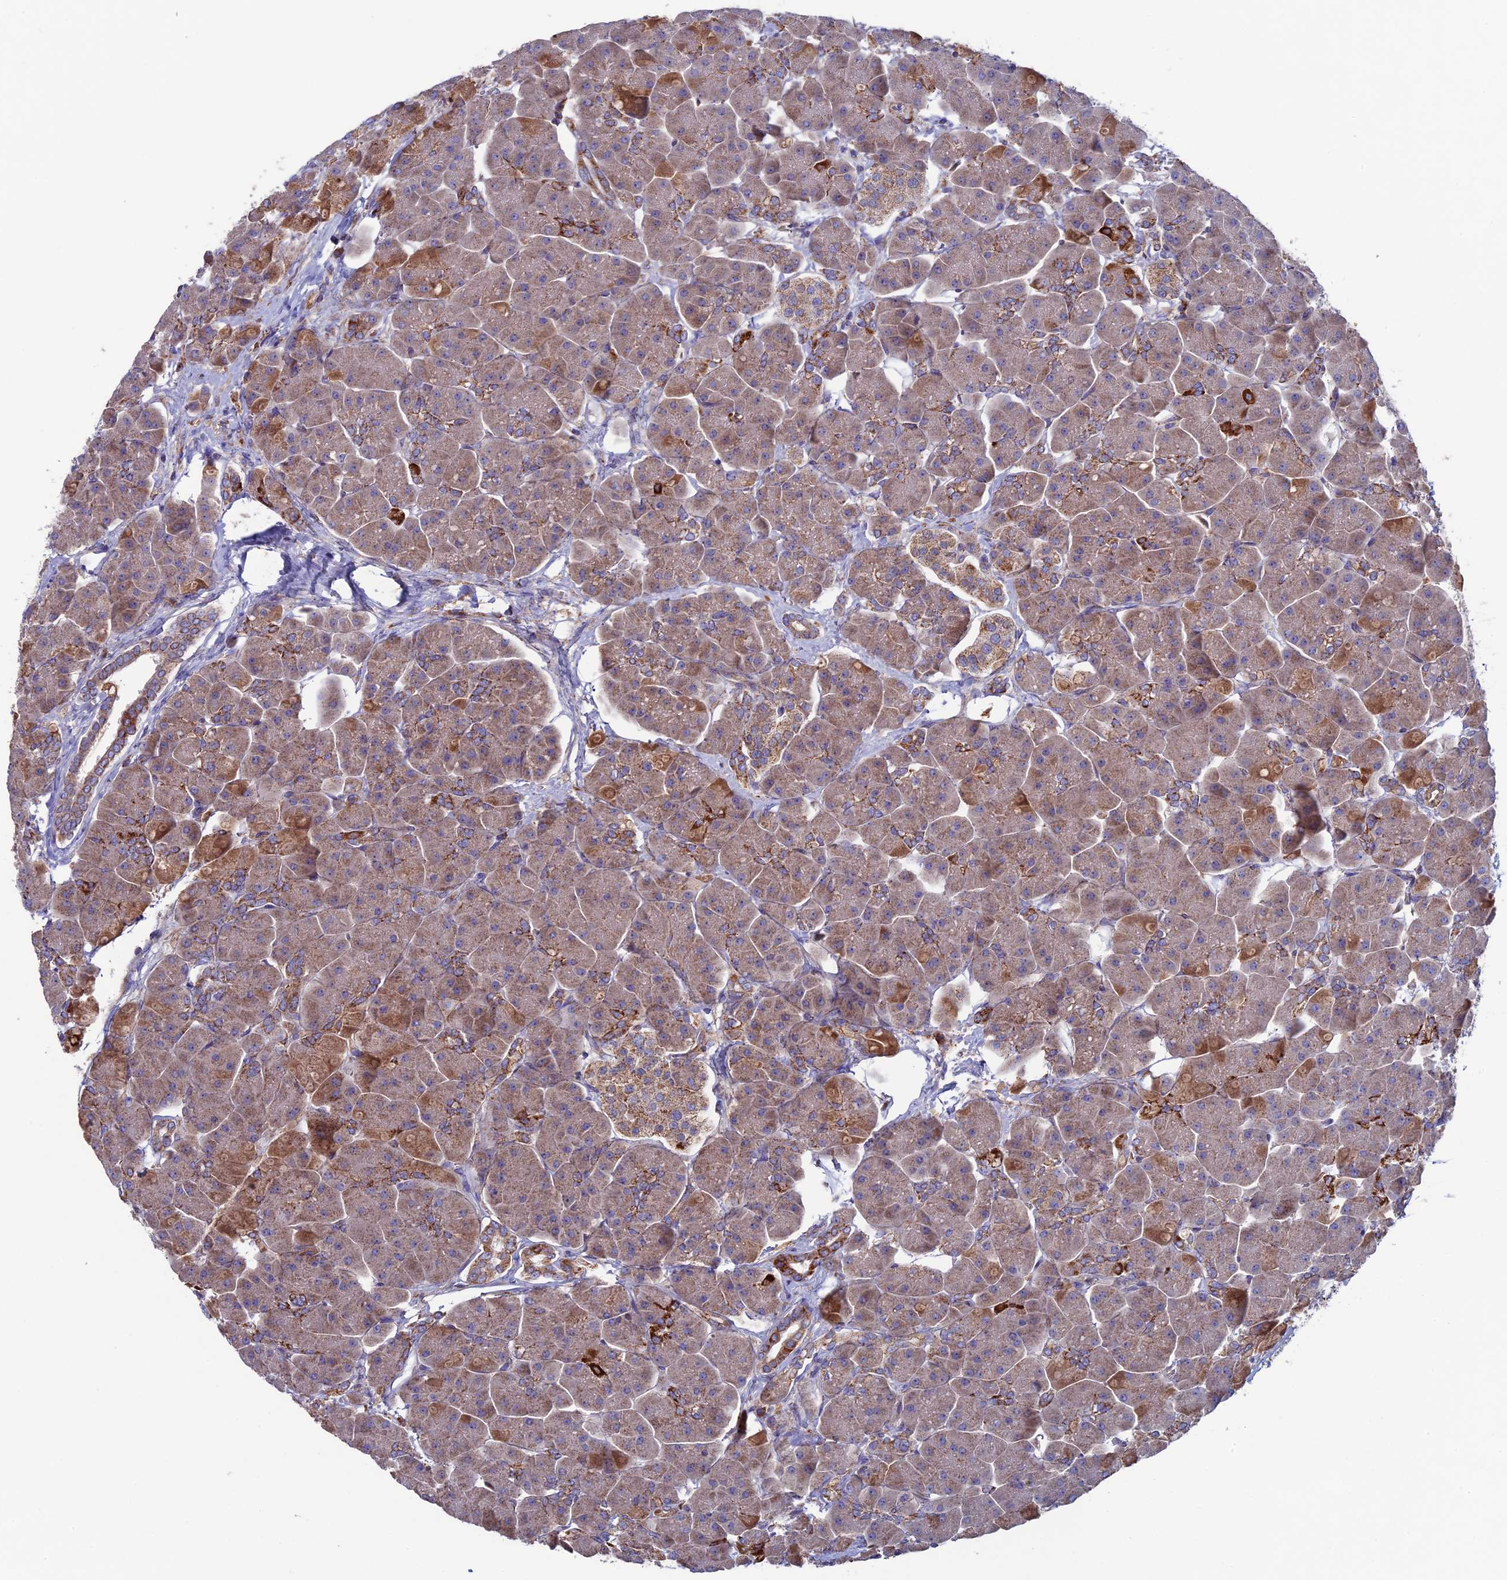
{"staining": {"intensity": "moderate", "quantity": ">75%", "location": "cytoplasmic/membranous"}, "tissue": "pancreas", "cell_type": "Exocrine glandular cells", "image_type": "normal", "snomed": [{"axis": "morphology", "description": "Normal tissue, NOS"}, {"axis": "topography", "description": "Pancreas"}], "caption": "Immunohistochemistry (DAB (3,3'-diaminobenzidine)) staining of unremarkable pancreas exhibits moderate cytoplasmic/membranous protein positivity in about >75% of exocrine glandular cells.", "gene": "SLC15A5", "patient": {"sex": "male", "age": 66}}